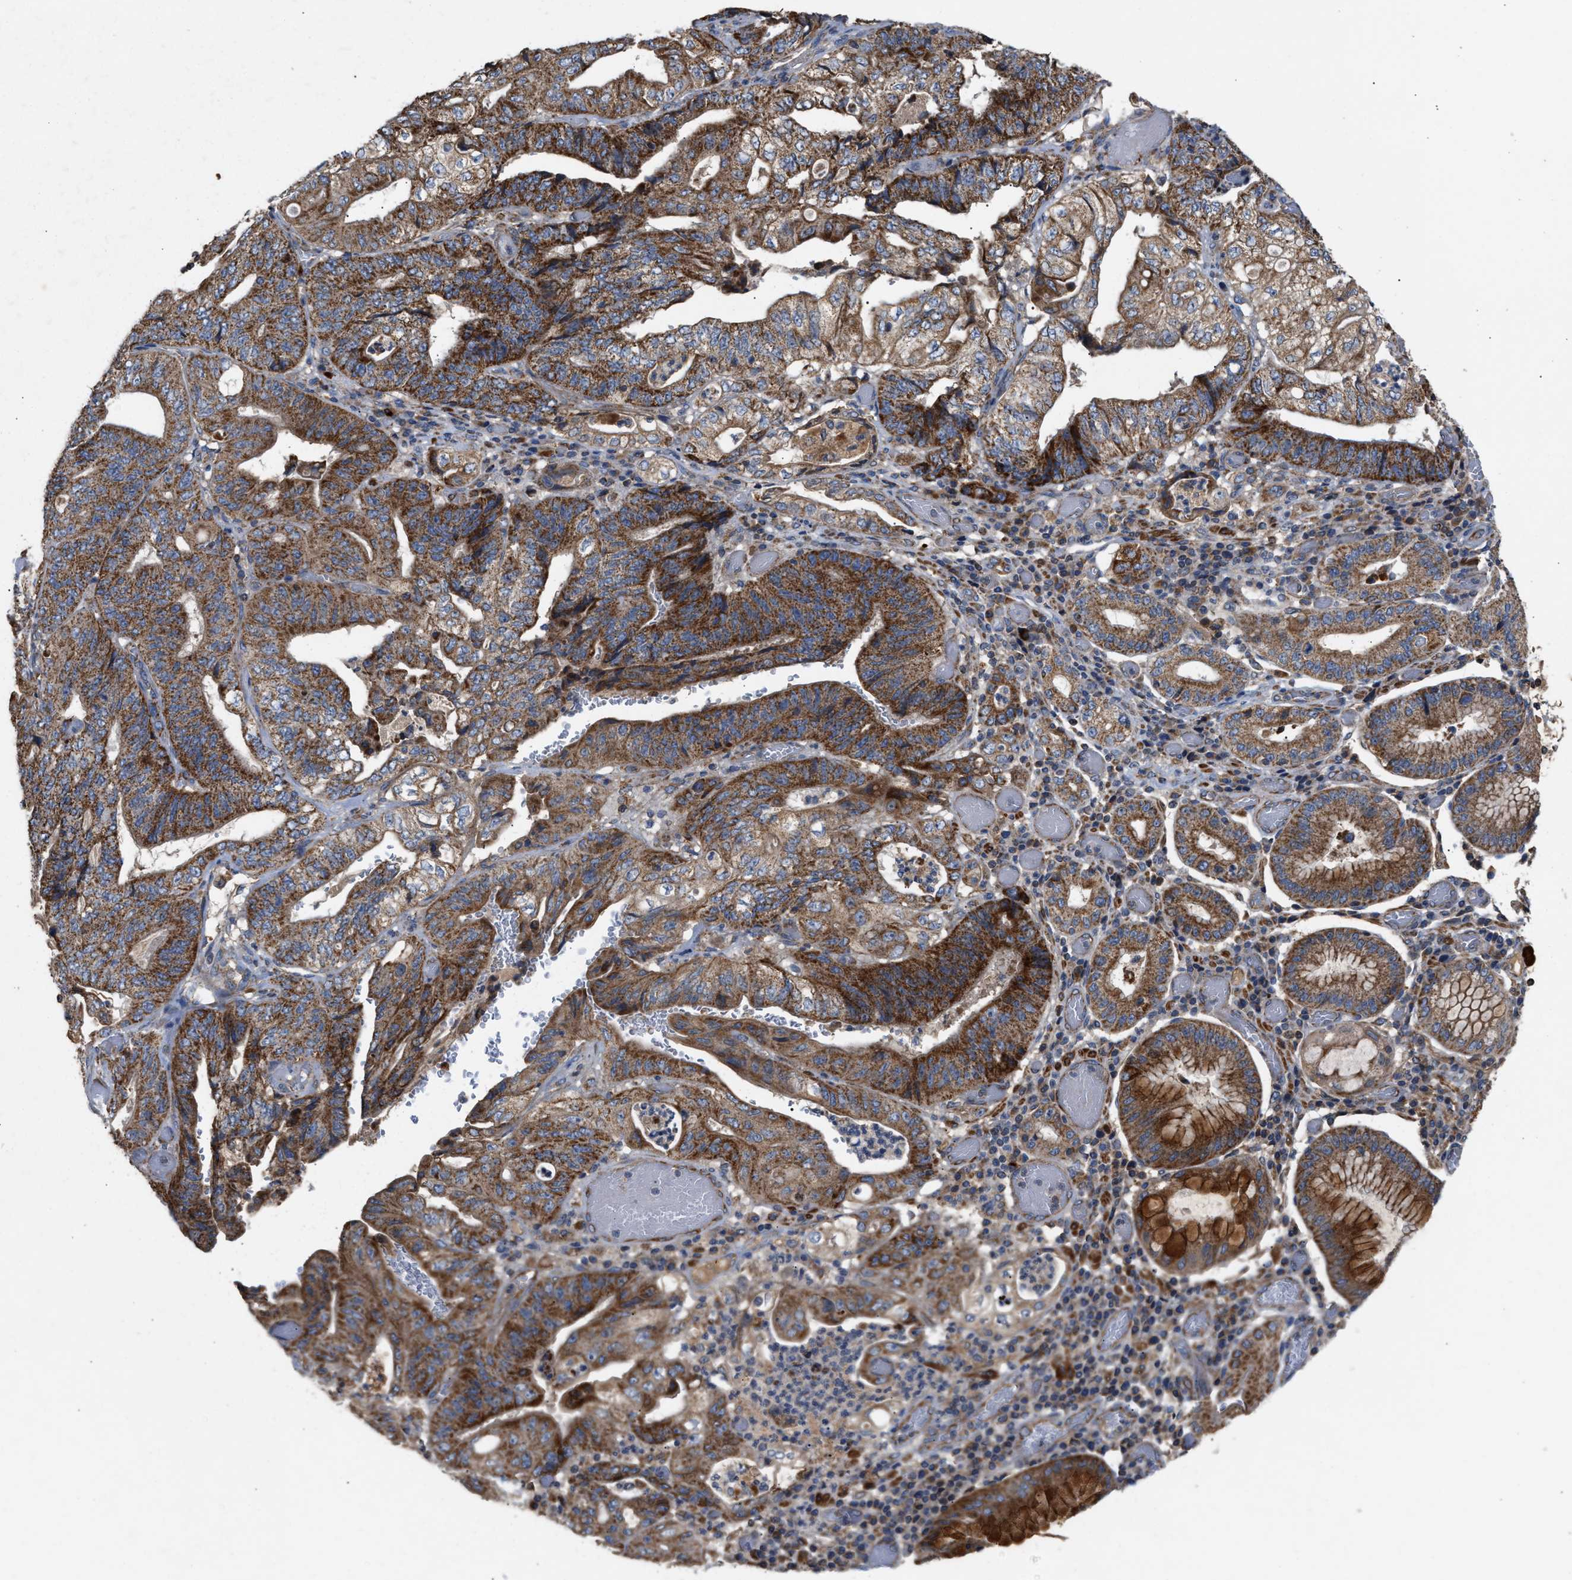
{"staining": {"intensity": "strong", "quantity": ">75%", "location": "cytoplasmic/membranous"}, "tissue": "stomach cancer", "cell_type": "Tumor cells", "image_type": "cancer", "snomed": [{"axis": "morphology", "description": "Adenocarcinoma, NOS"}, {"axis": "topography", "description": "Stomach"}], "caption": "Immunohistochemistry (IHC) staining of stomach adenocarcinoma, which reveals high levels of strong cytoplasmic/membranous staining in about >75% of tumor cells indicating strong cytoplasmic/membranous protein expression. The staining was performed using DAB (brown) for protein detection and nuclei were counterstained in hematoxylin (blue).", "gene": "TACO1", "patient": {"sex": "female", "age": 73}}